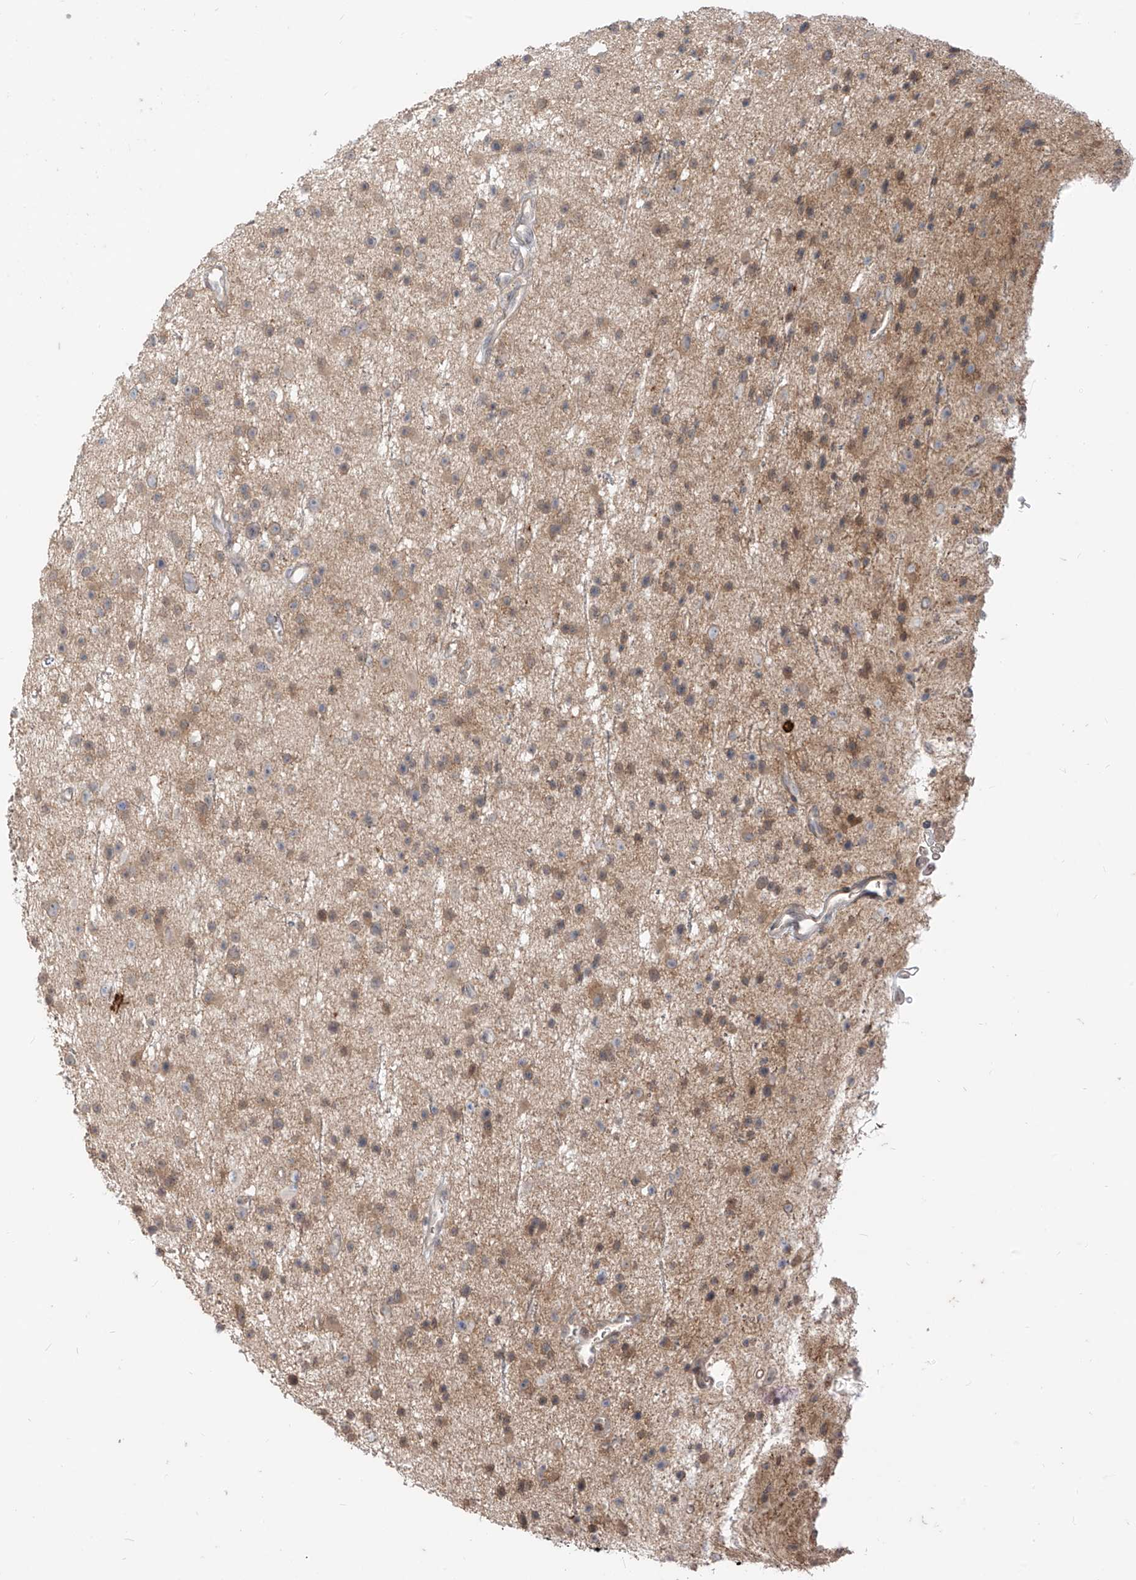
{"staining": {"intensity": "weak", "quantity": "25%-75%", "location": "cytoplasmic/membranous"}, "tissue": "glioma", "cell_type": "Tumor cells", "image_type": "cancer", "snomed": [{"axis": "morphology", "description": "Glioma, malignant, Low grade"}, {"axis": "topography", "description": "Cerebral cortex"}], "caption": "An immunohistochemistry (IHC) image of tumor tissue is shown. Protein staining in brown labels weak cytoplasmic/membranous positivity in glioma within tumor cells.", "gene": "MTUS2", "patient": {"sex": "female", "age": 39}}